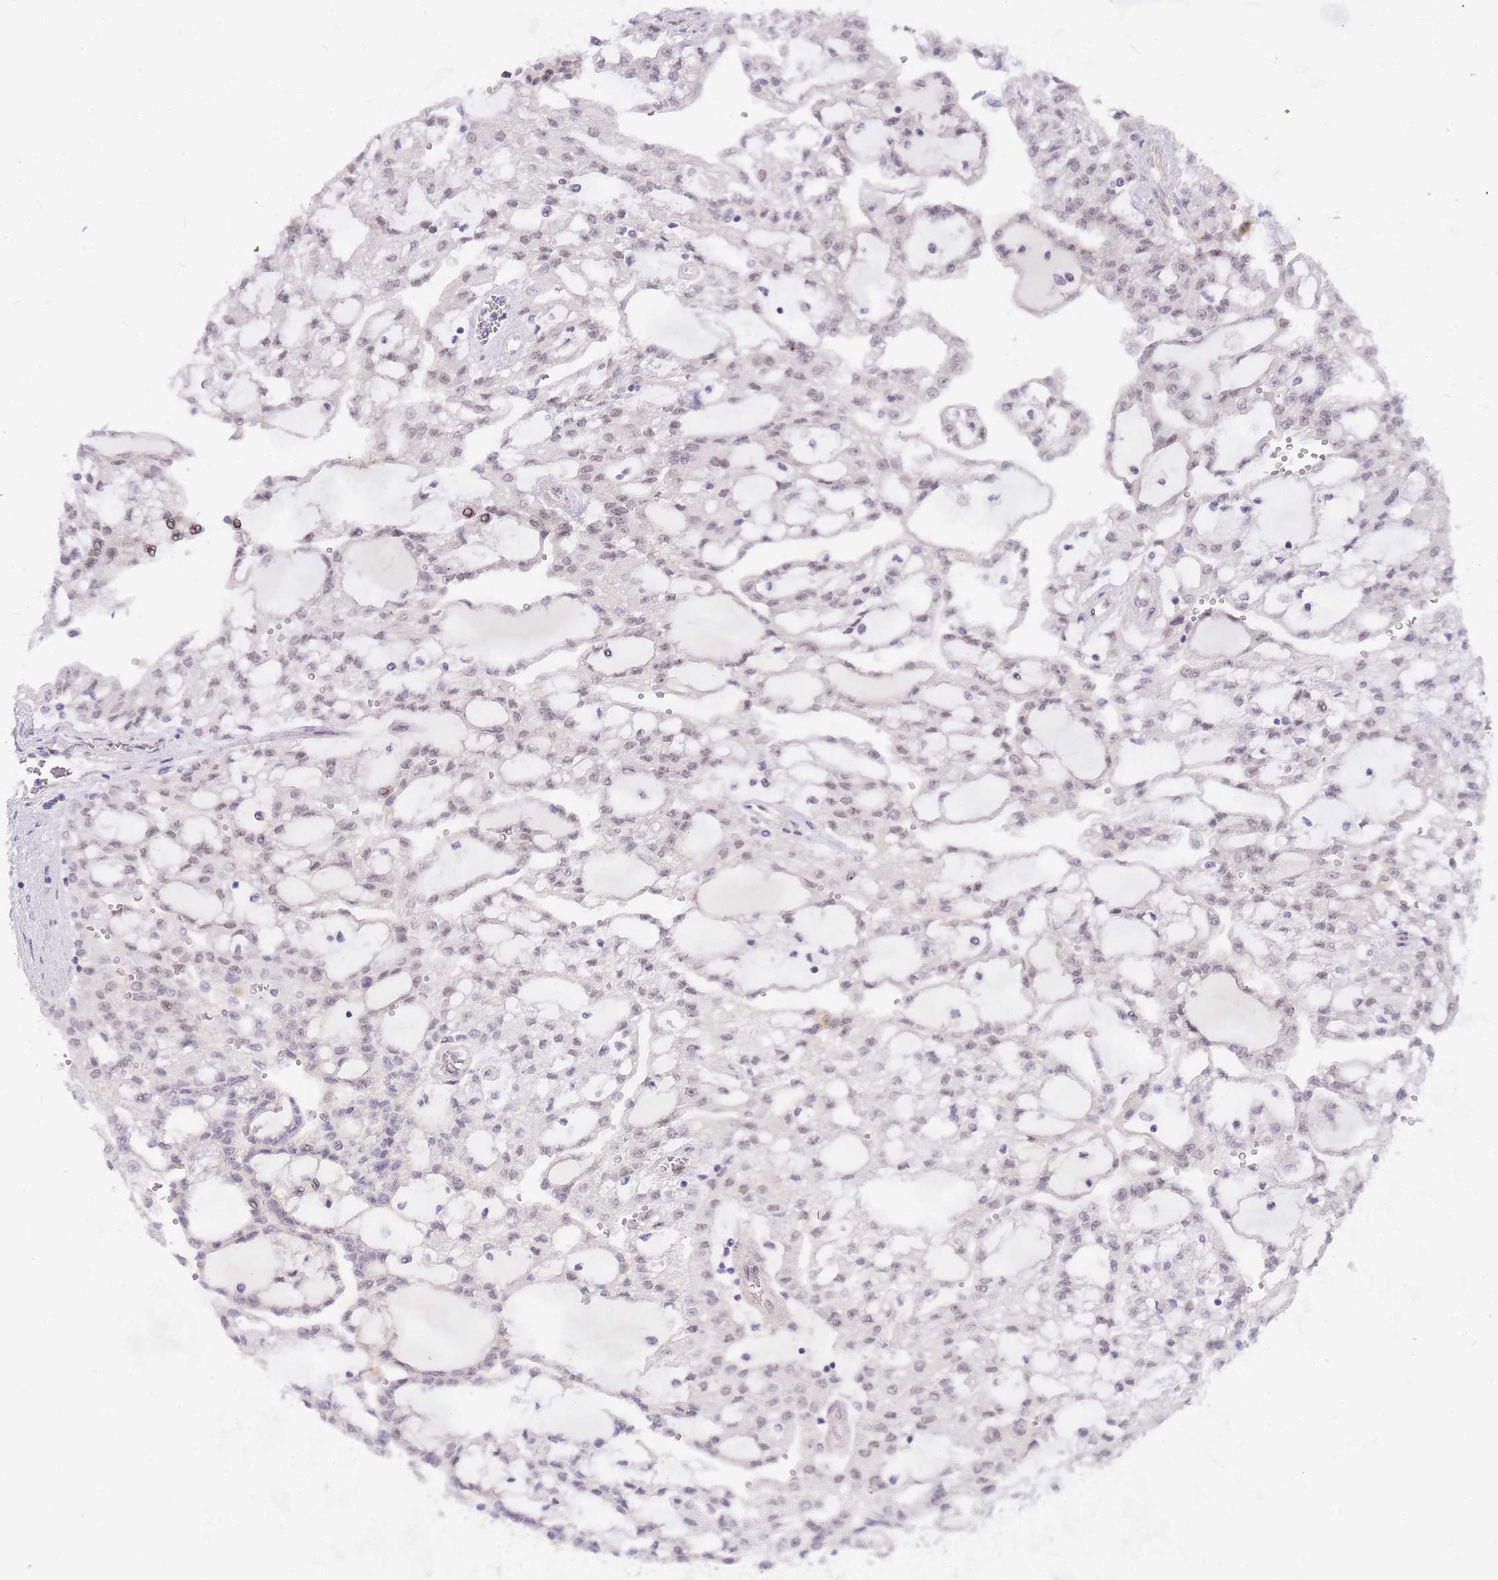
{"staining": {"intensity": "weak", "quantity": "25%-75%", "location": "nuclear"}, "tissue": "renal cancer", "cell_type": "Tumor cells", "image_type": "cancer", "snomed": [{"axis": "morphology", "description": "Adenocarcinoma, NOS"}, {"axis": "topography", "description": "Kidney"}], "caption": "Weak nuclear expression is appreciated in about 25%-75% of tumor cells in renal cancer (adenocarcinoma).", "gene": "TLE2", "patient": {"sex": "male", "age": 63}}